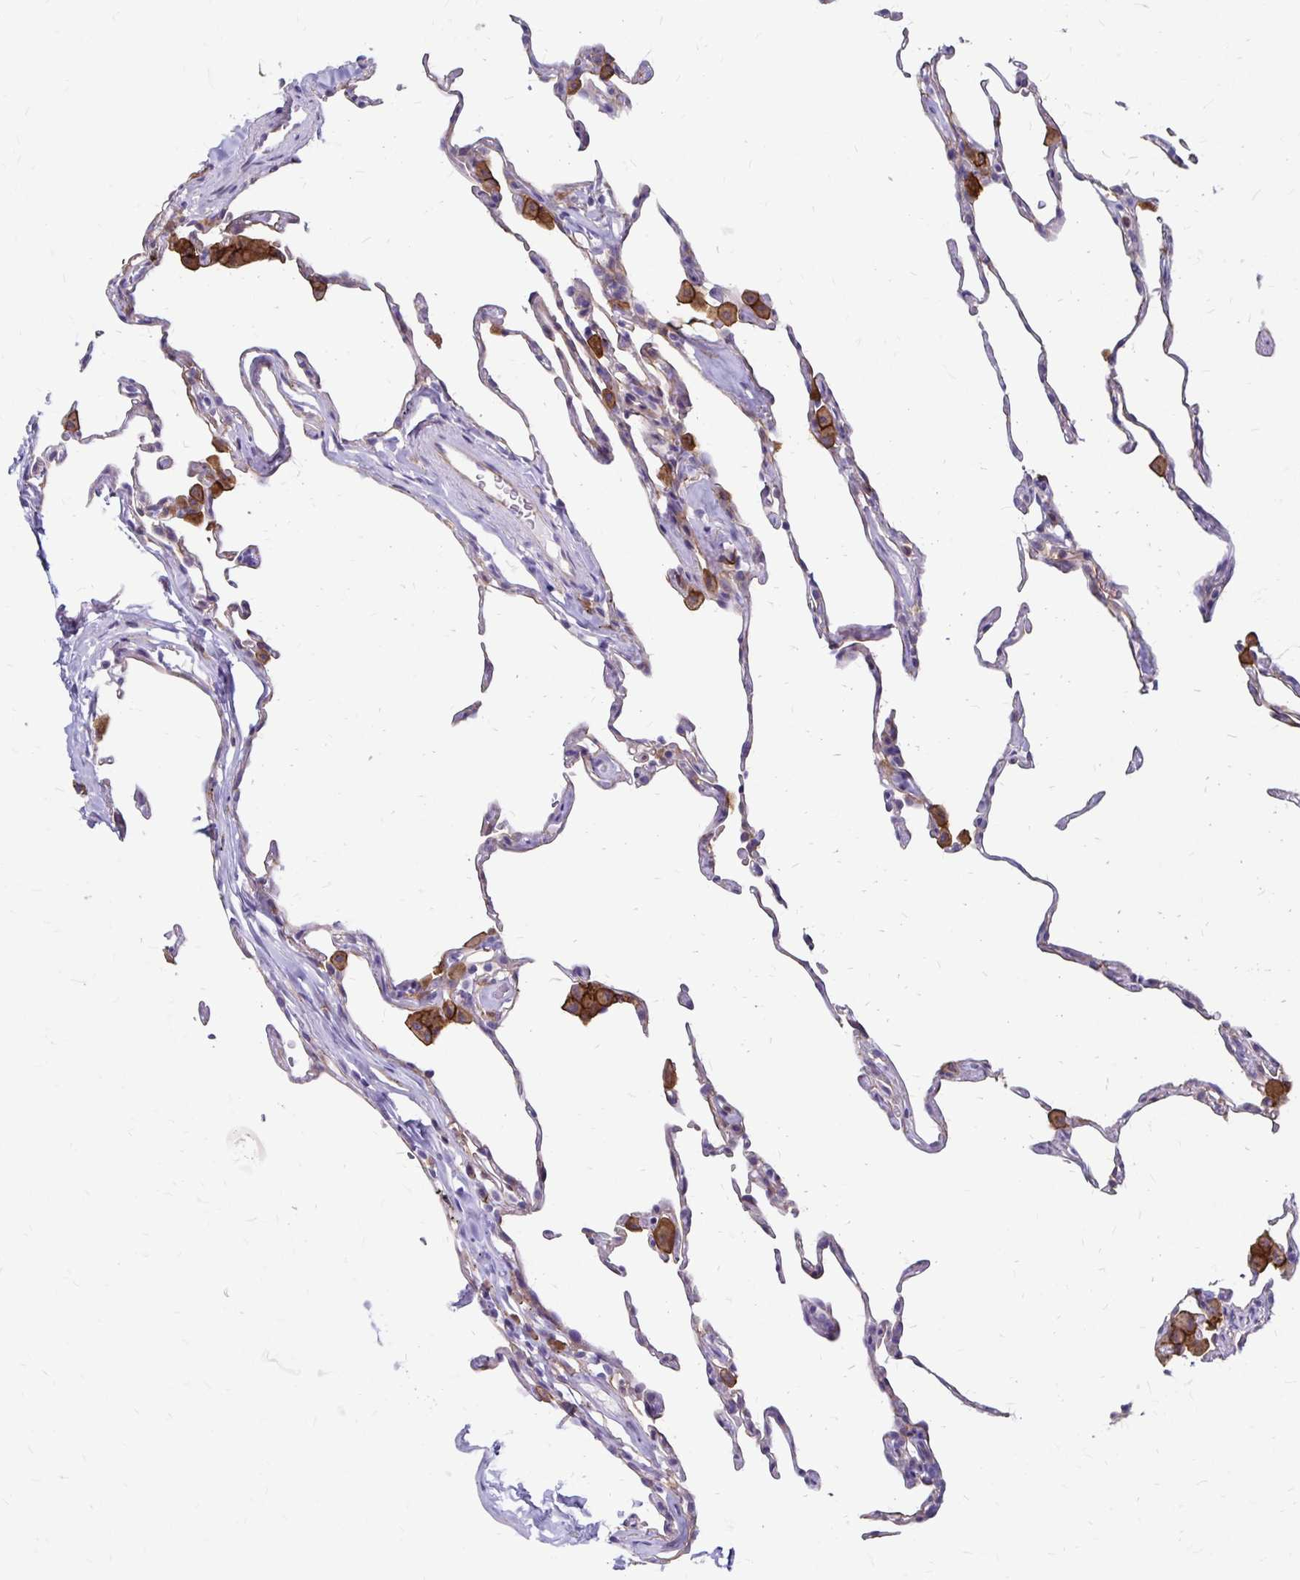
{"staining": {"intensity": "strong", "quantity": "<25%", "location": "cytoplasmic/membranous"}, "tissue": "lung", "cell_type": "Alveolar cells", "image_type": "normal", "snomed": [{"axis": "morphology", "description": "Normal tissue, NOS"}, {"axis": "topography", "description": "Lung"}], "caption": "IHC staining of unremarkable lung, which demonstrates medium levels of strong cytoplasmic/membranous positivity in approximately <25% of alveolar cells indicating strong cytoplasmic/membranous protein staining. The staining was performed using DAB (3,3'-diaminobenzidine) (brown) for protein detection and nuclei were counterstained in hematoxylin (blue).", "gene": "TNS3", "patient": {"sex": "female", "age": 57}}